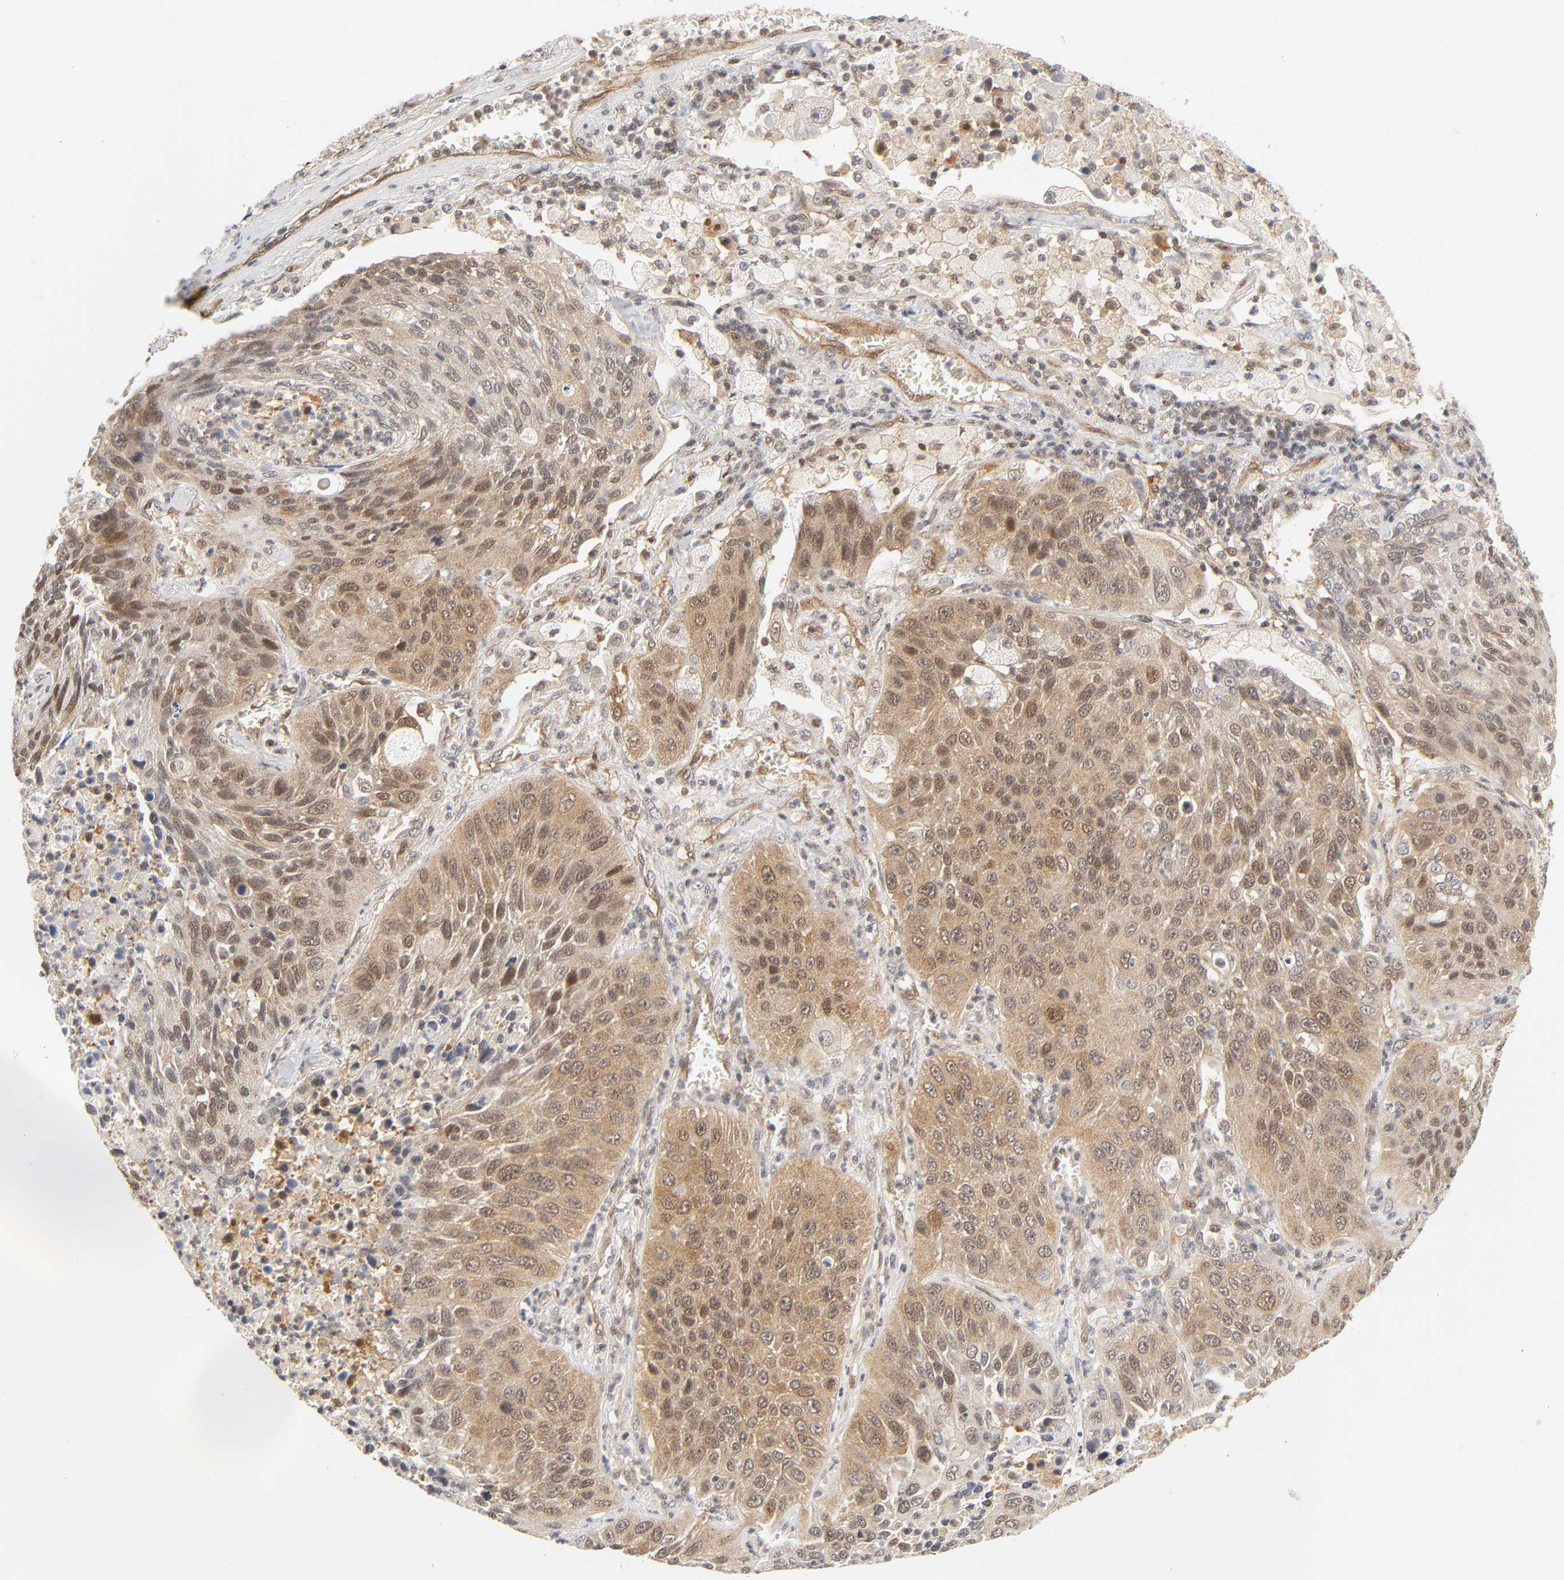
{"staining": {"intensity": "weak", "quantity": ">75%", "location": "cytoplasmic/membranous,nuclear"}, "tissue": "lung cancer", "cell_type": "Tumor cells", "image_type": "cancer", "snomed": [{"axis": "morphology", "description": "Squamous cell carcinoma, NOS"}, {"axis": "topography", "description": "Lung"}], "caption": "The immunohistochemical stain highlights weak cytoplasmic/membranous and nuclear positivity in tumor cells of squamous cell carcinoma (lung) tissue.", "gene": "CDC37", "patient": {"sex": "female", "age": 76}}